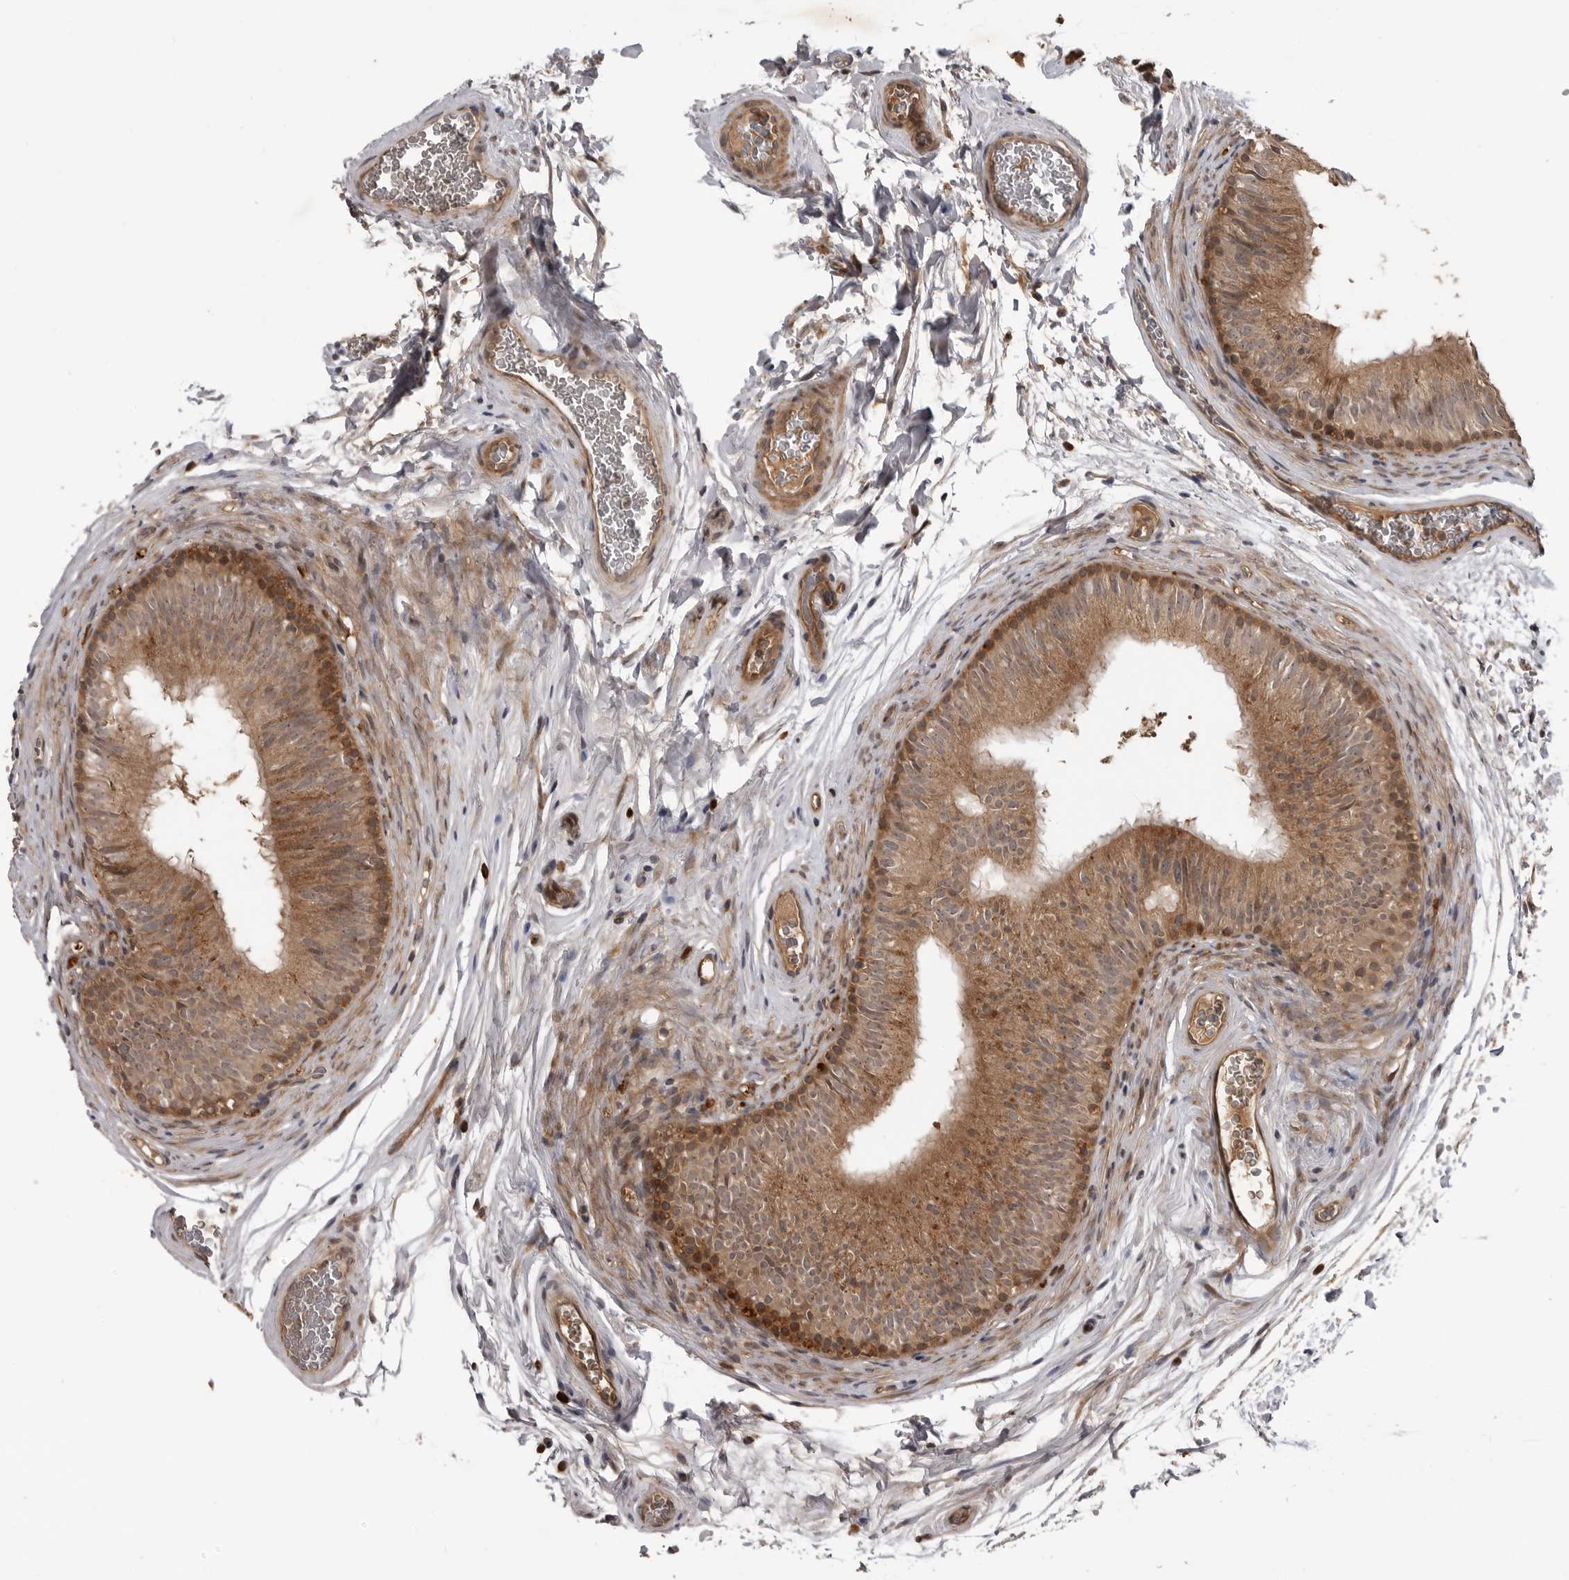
{"staining": {"intensity": "strong", "quantity": ">75%", "location": "cytoplasmic/membranous,nuclear"}, "tissue": "epididymis", "cell_type": "Glandular cells", "image_type": "normal", "snomed": [{"axis": "morphology", "description": "Normal tissue, NOS"}, {"axis": "topography", "description": "Epididymis"}], "caption": "The image reveals staining of unremarkable epididymis, revealing strong cytoplasmic/membranous,nuclear protein staining (brown color) within glandular cells.", "gene": "AKAP7", "patient": {"sex": "male", "age": 36}}